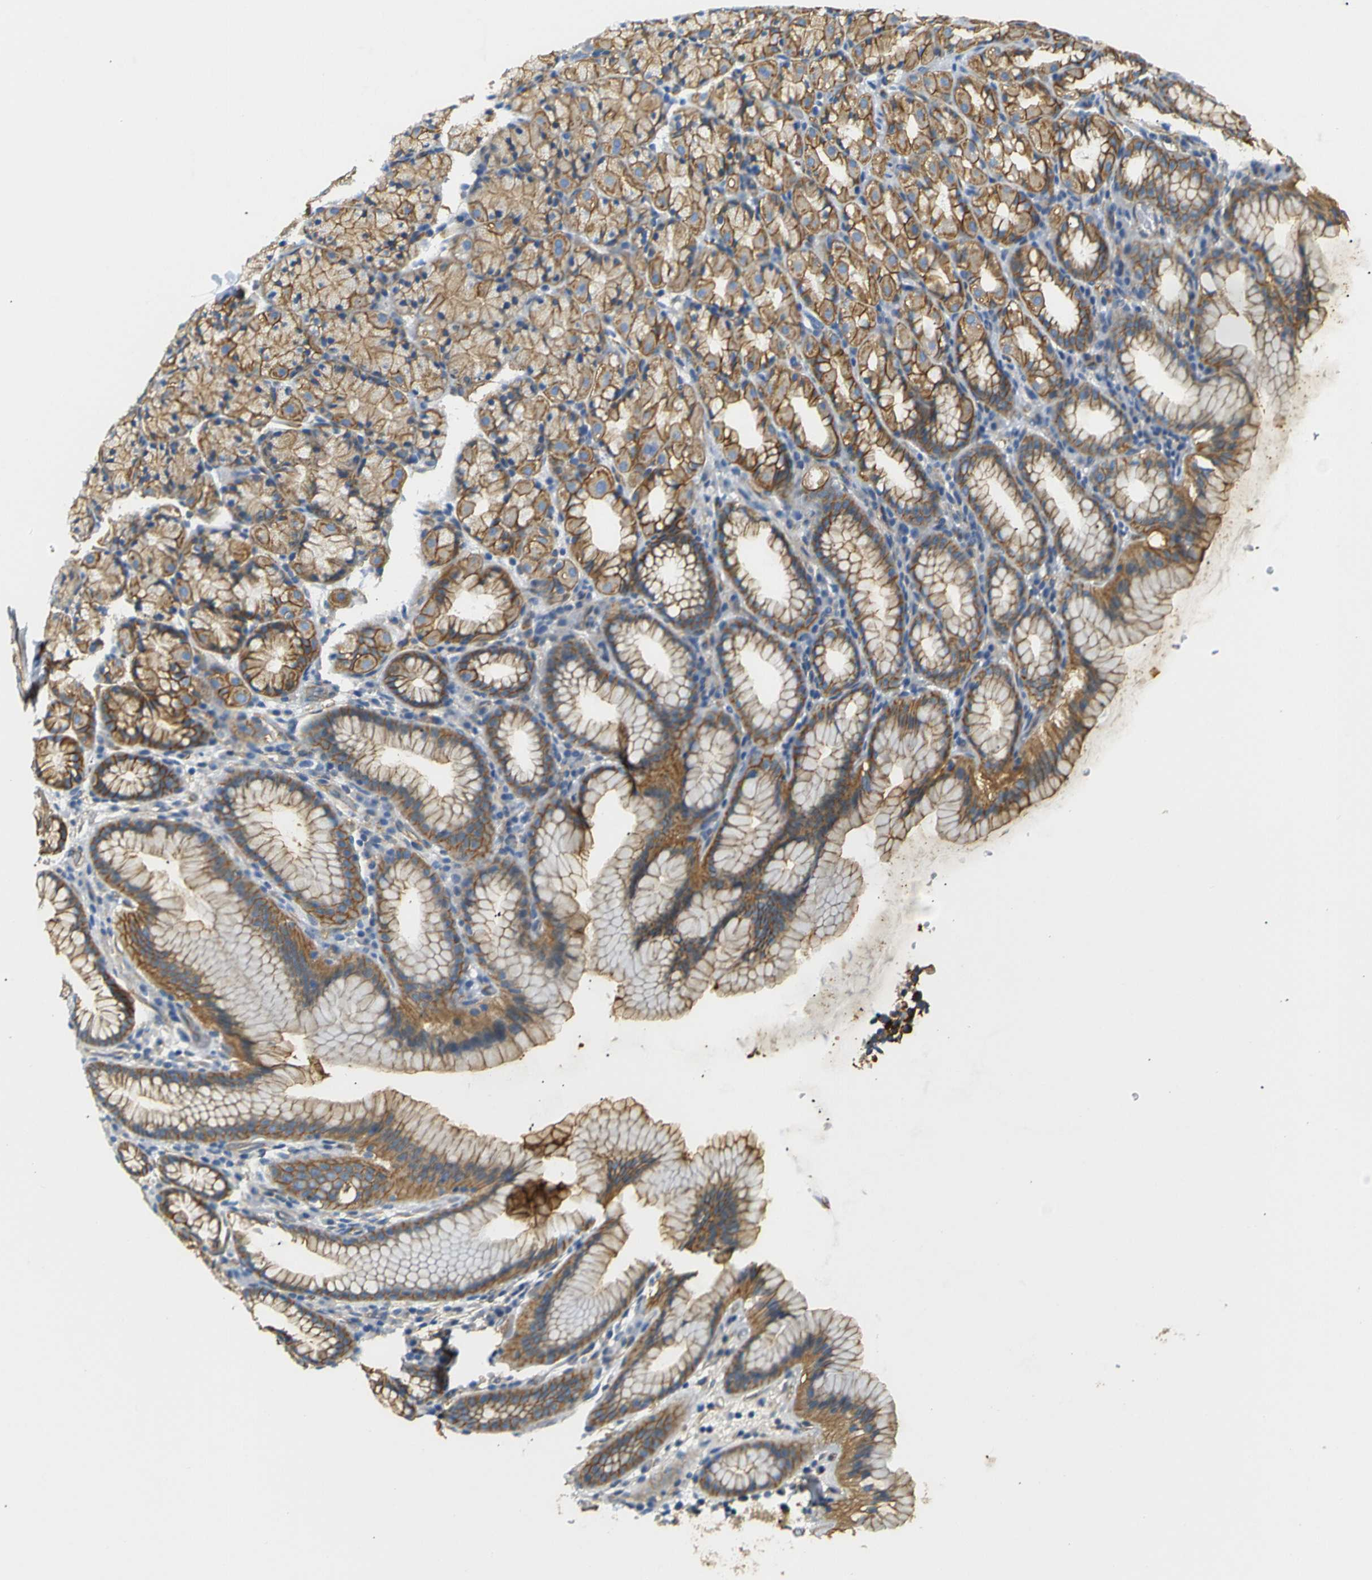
{"staining": {"intensity": "moderate", "quantity": ">75%", "location": "cytoplasmic/membranous"}, "tissue": "stomach", "cell_type": "Glandular cells", "image_type": "normal", "snomed": [{"axis": "morphology", "description": "Normal tissue, NOS"}, {"axis": "topography", "description": "Stomach, upper"}], "caption": "Stomach stained for a protein (brown) displays moderate cytoplasmic/membranous positive expression in approximately >75% of glandular cells.", "gene": "SPTBN1", "patient": {"sex": "male", "age": 68}}